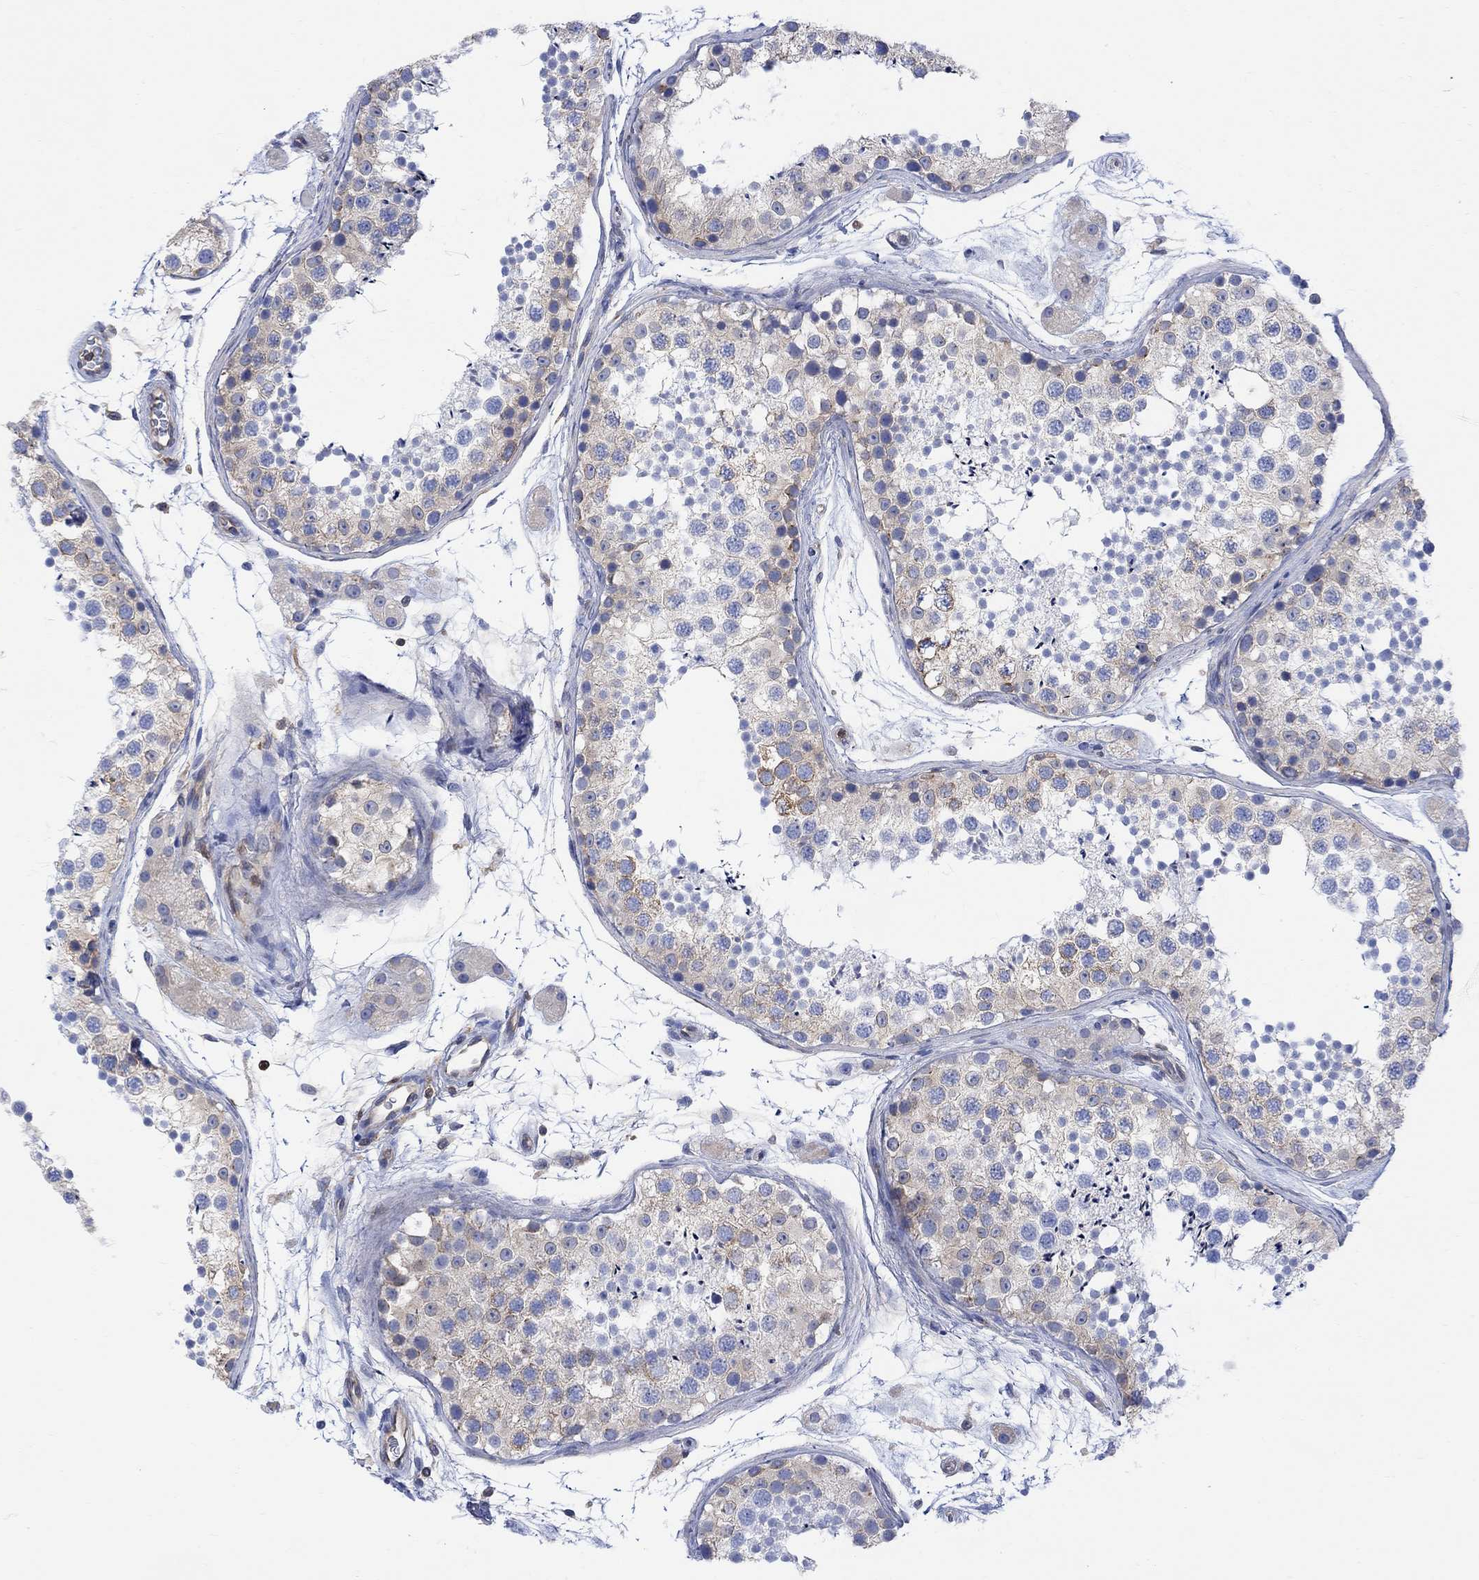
{"staining": {"intensity": "weak", "quantity": "25%-75%", "location": "cytoplasmic/membranous"}, "tissue": "testis", "cell_type": "Cells in seminiferous ducts", "image_type": "normal", "snomed": [{"axis": "morphology", "description": "Normal tissue, NOS"}, {"axis": "topography", "description": "Testis"}], "caption": "High-magnification brightfield microscopy of normal testis stained with DAB (brown) and counterstained with hematoxylin (blue). cells in seminiferous ducts exhibit weak cytoplasmic/membranous staining is appreciated in about25%-75% of cells. The staining was performed using DAB (3,3'-diaminobenzidine), with brown indicating positive protein expression. Nuclei are stained blue with hematoxylin.", "gene": "GBP5", "patient": {"sex": "male", "age": 41}}